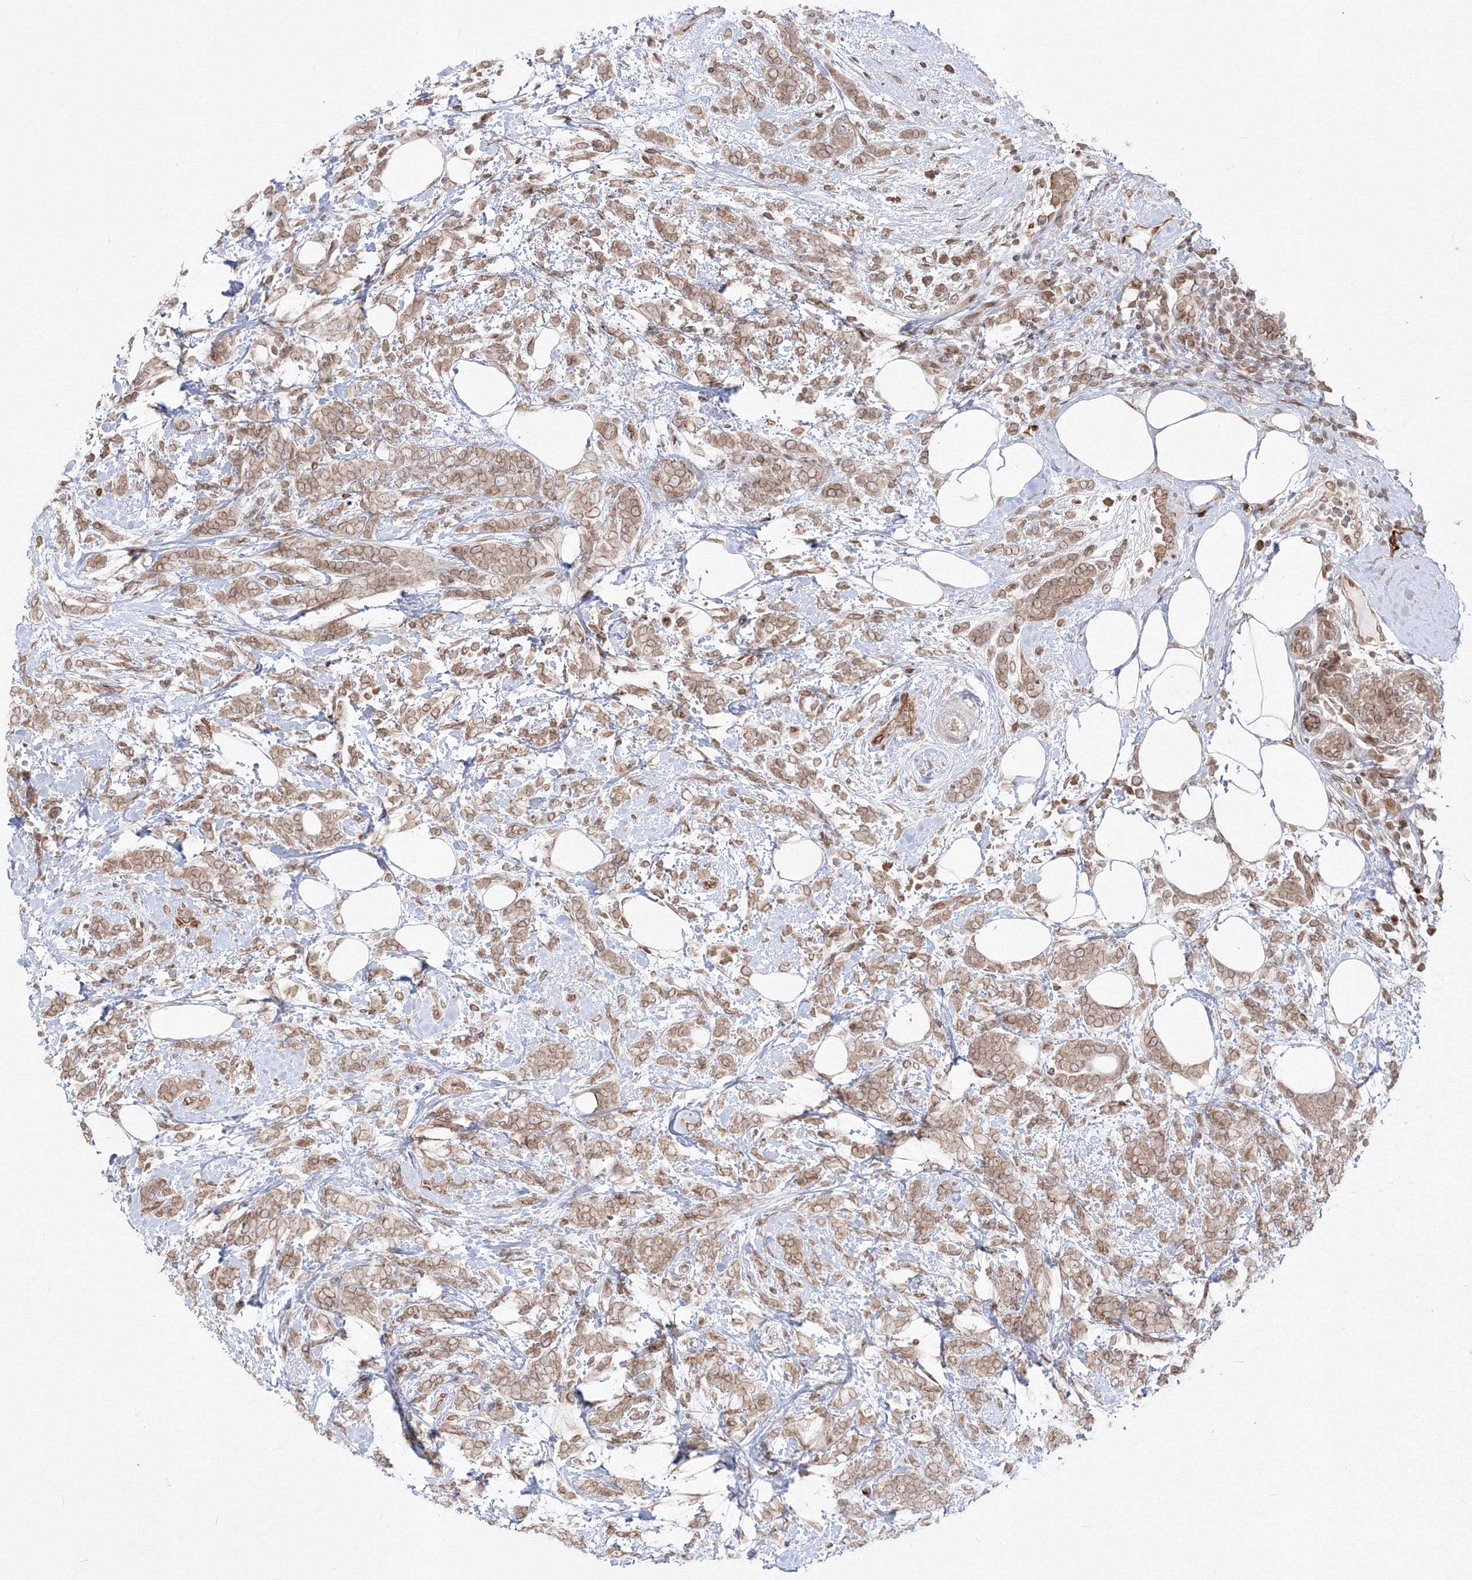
{"staining": {"intensity": "weak", "quantity": ">75%", "location": "cytoplasmic/membranous,nuclear"}, "tissue": "breast cancer", "cell_type": "Tumor cells", "image_type": "cancer", "snomed": [{"axis": "morphology", "description": "Lobular carcinoma"}, {"axis": "topography", "description": "Breast"}], "caption": "DAB immunohistochemical staining of breast cancer (lobular carcinoma) reveals weak cytoplasmic/membranous and nuclear protein positivity in approximately >75% of tumor cells. Immunohistochemistry (ihc) stains the protein in brown and the nuclei are stained blue.", "gene": "DNAJB2", "patient": {"sex": "female", "age": 58}}